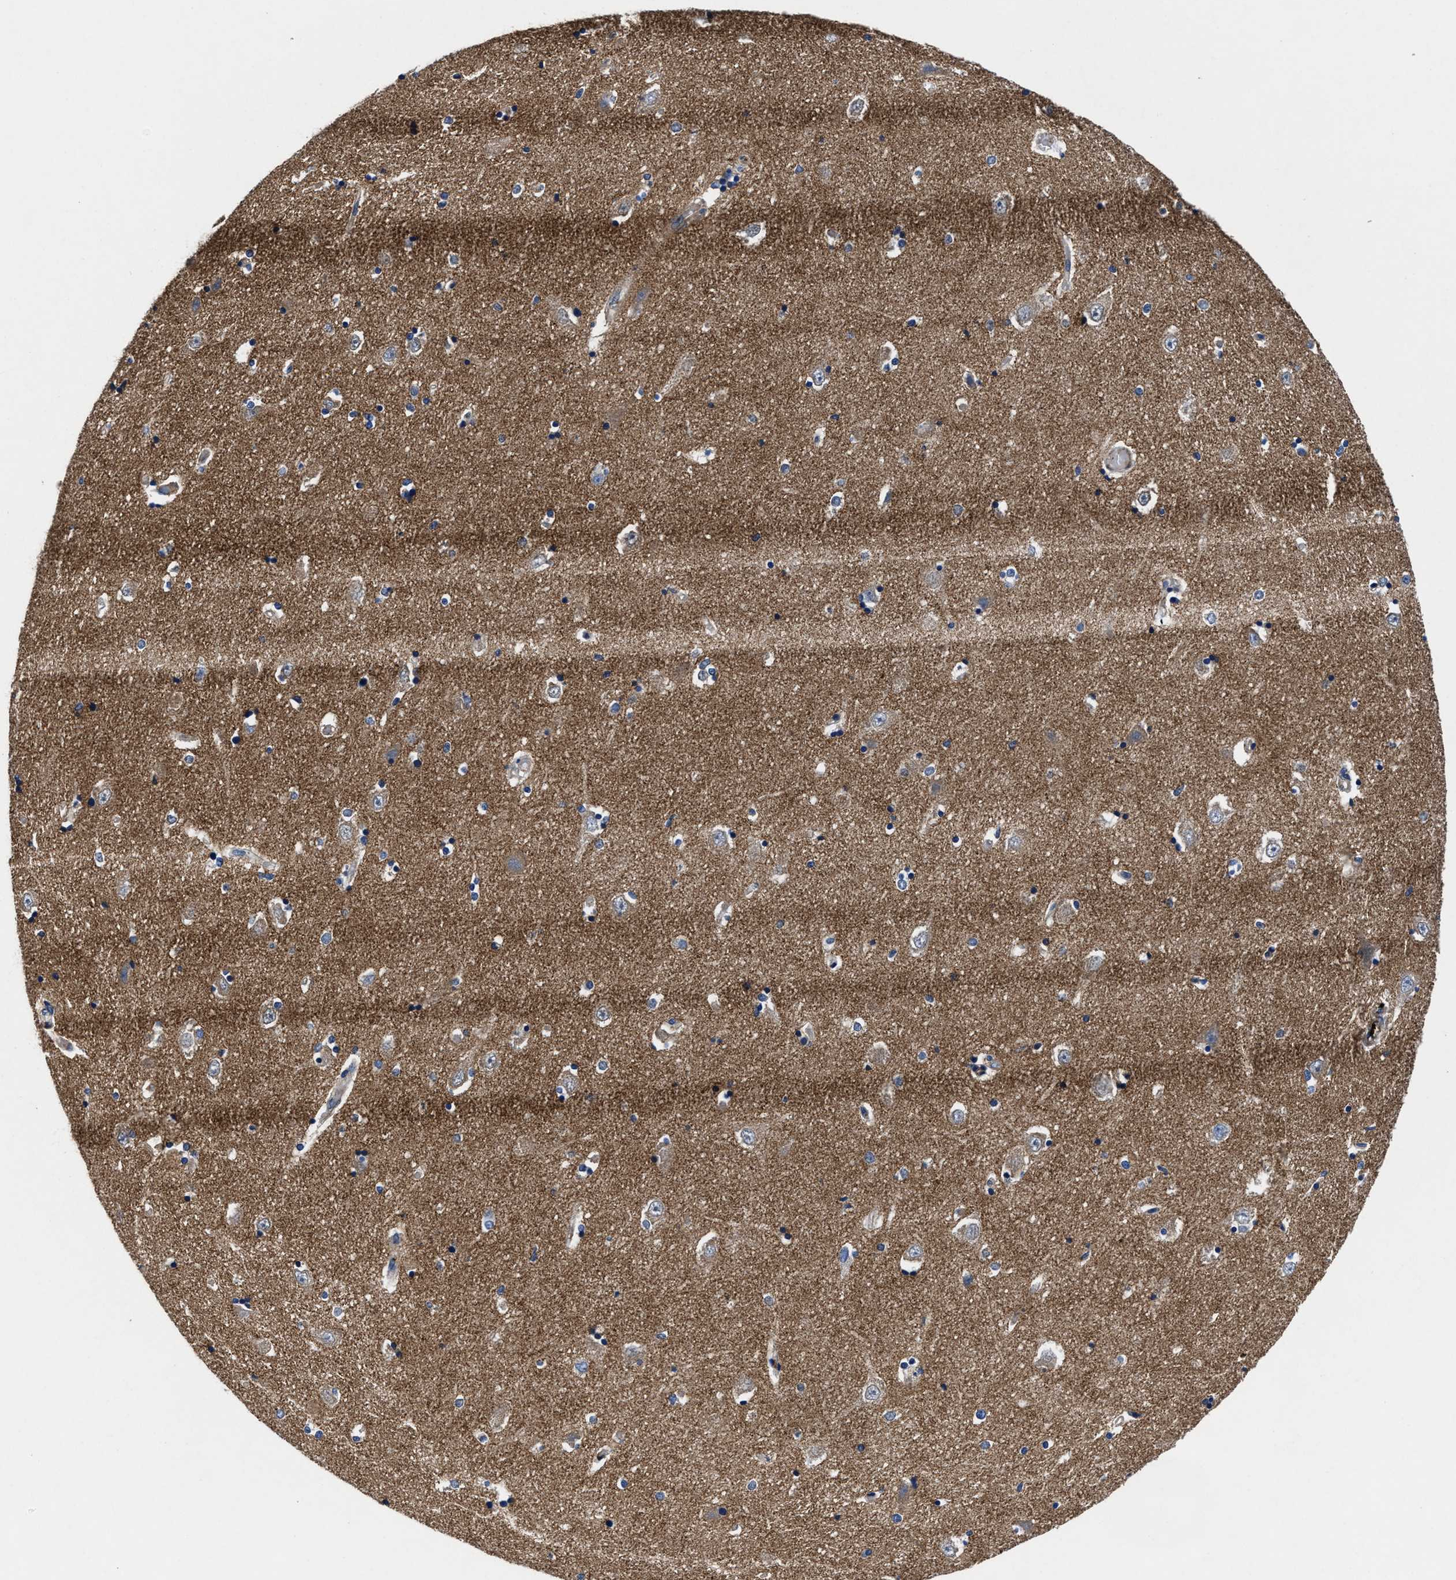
{"staining": {"intensity": "weak", "quantity": ">75%", "location": "cytoplasmic/membranous"}, "tissue": "hippocampus", "cell_type": "Glial cells", "image_type": "normal", "snomed": [{"axis": "morphology", "description": "Normal tissue, NOS"}, {"axis": "topography", "description": "Hippocampus"}], "caption": "About >75% of glial cells in normal human hippocampus exhibit weak cytoplasmic/membranous protein expression as visualized by brown immunohistochemical staining.", "gene": "PHLPP1", "patient": {"sex": "male", "age": 45}}